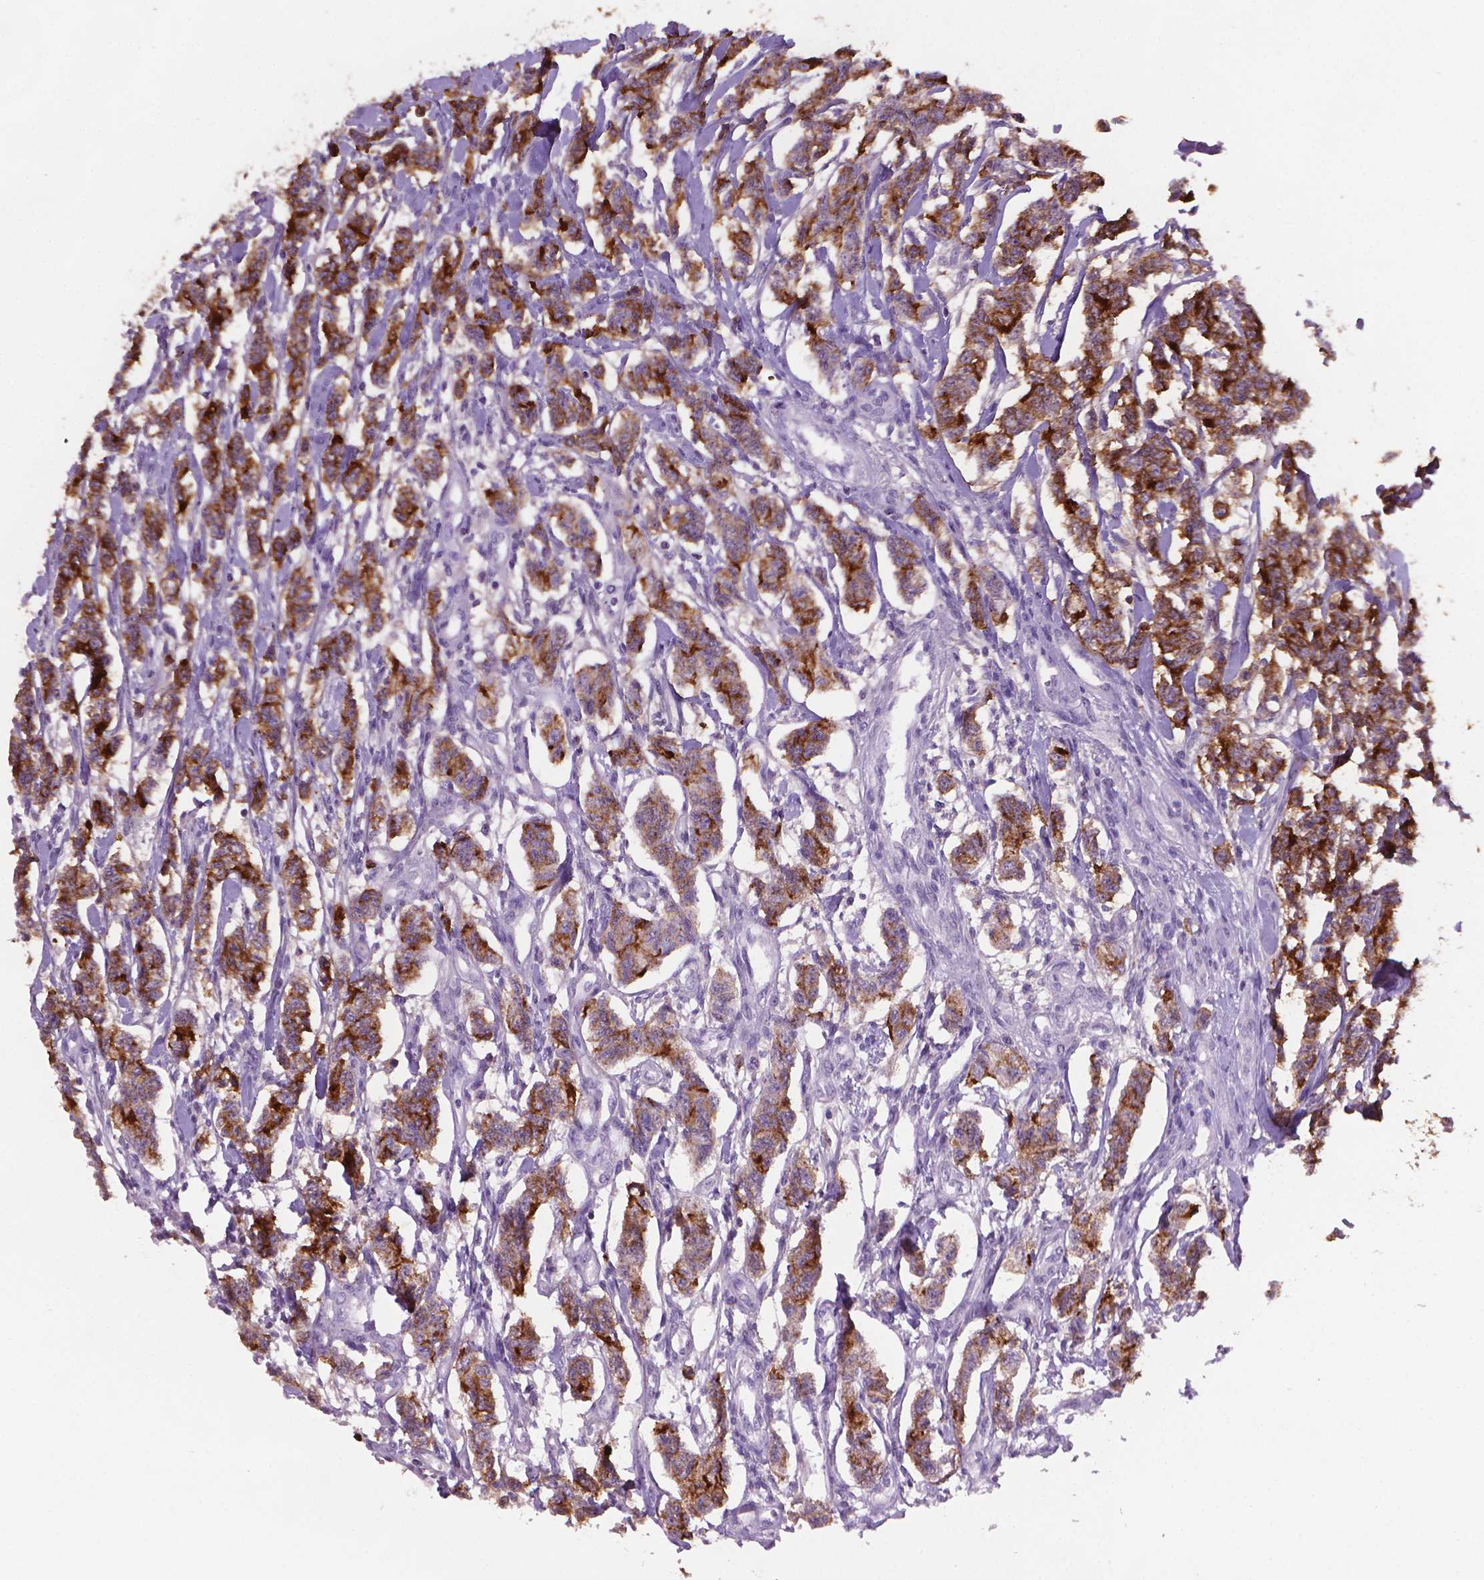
{"staining": {"intensity": "strong", "quantity": ">75%", "location": "cytoplasmic/membranous"}, "tissue": "carcinoid", "cell_type": "Tumor cells", "image_type": "cancer", "snomed": [{"axis": "morphology", "description": "Carcinoid, malignant, NOS"}, {"axis": "topography", "description": "Kidney"}], "caption": "IHC of human carcinoid demonstrates high levels of strong cytoplasmic/membranous staining in approximately >75% of tumor cells.", "gene": "MUC1", "patient": {"sex": "female", "age": 41}}